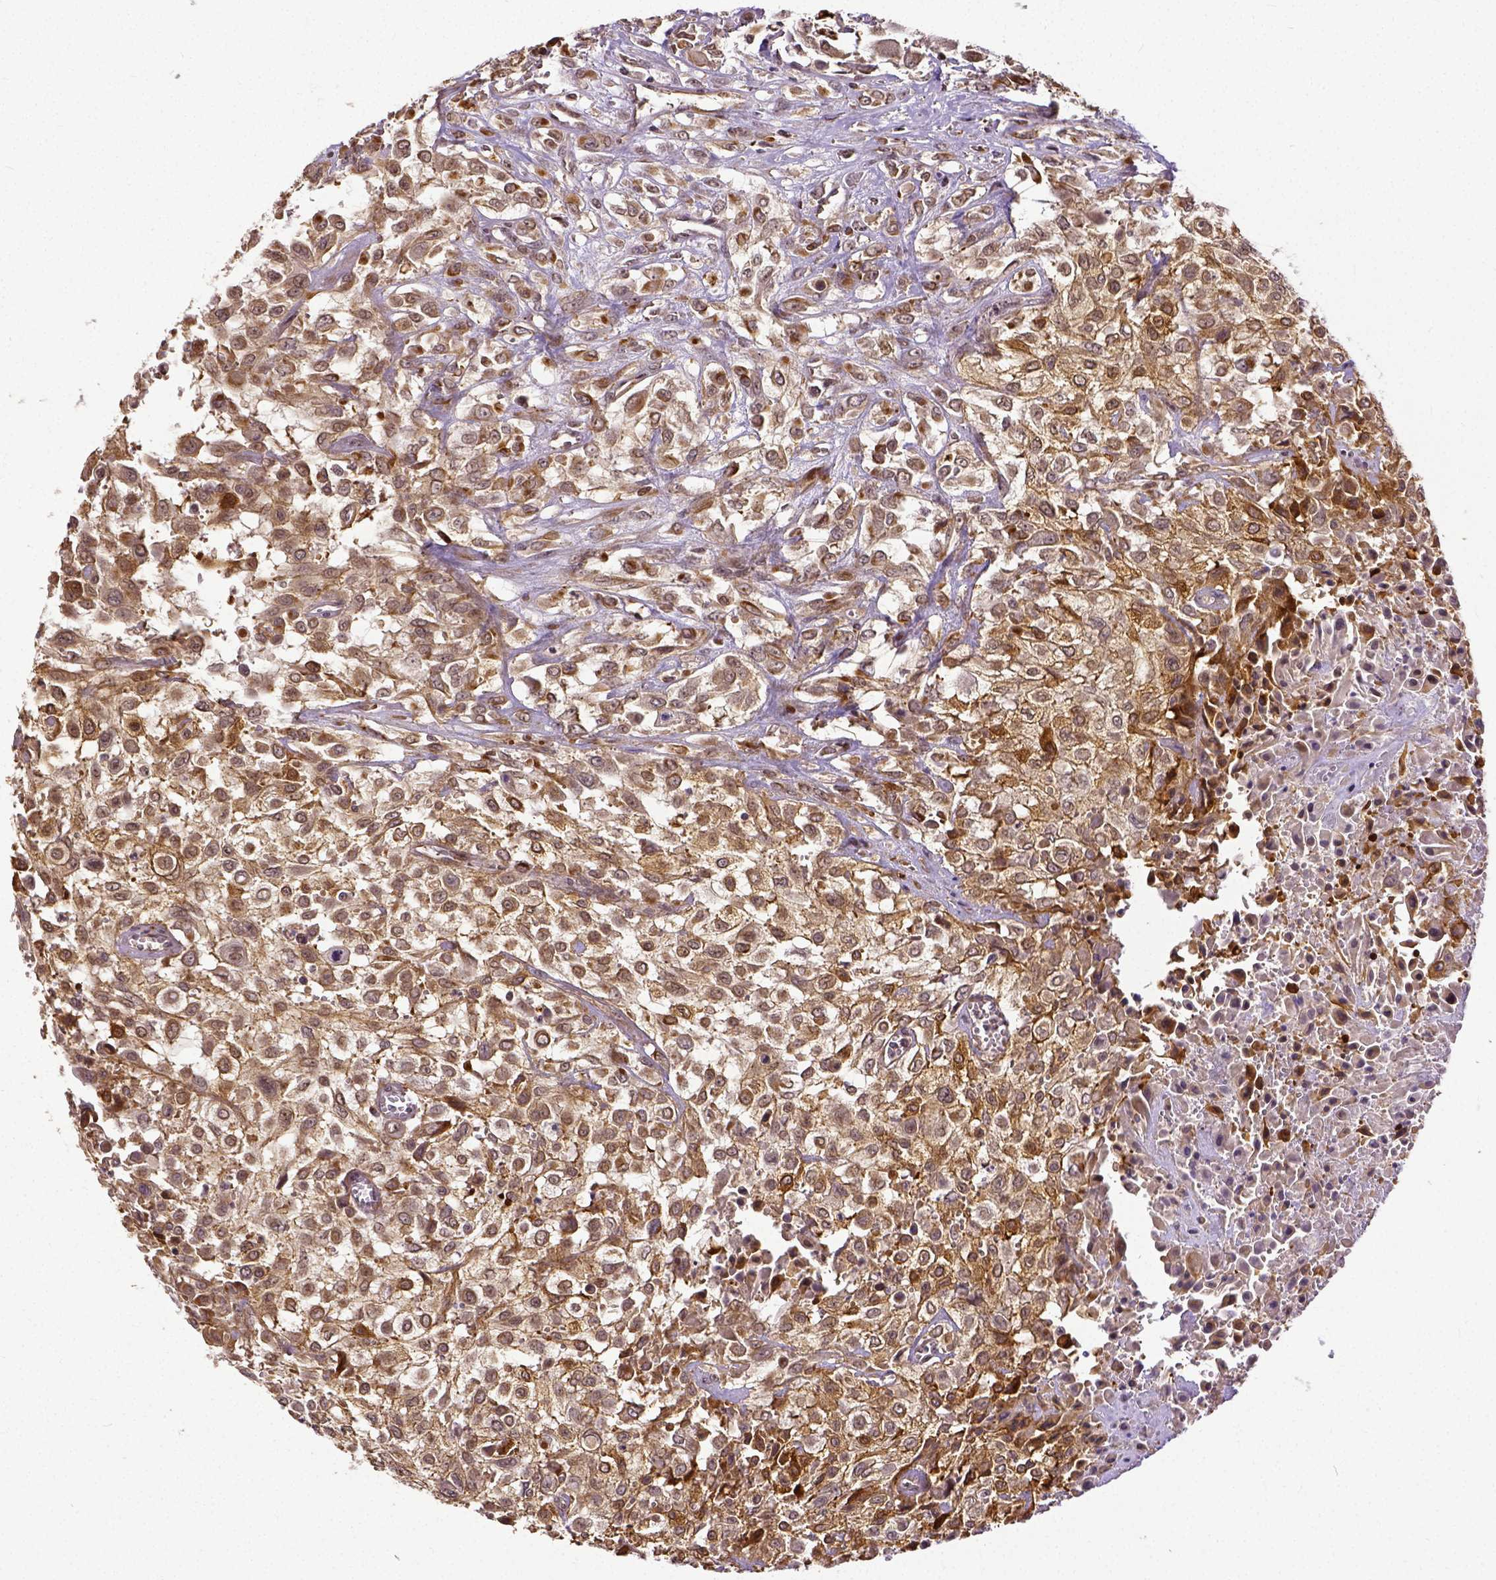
{"staining": {"intensity": "moderate", "quantity": ">75%", "location": "cytoplasmic/membranous"}, "tissue": "urothelial cancer", "cell_type": "Tumor cells", "image_type": "cancer", "snomed": [{"axis": "morphology", "description": "Urothelial carcinoma, High grade"}, {"axis": "topography", "description": "Urinary bladder"}], "caption": "Immunohistochemical staining of urothelial carcinoma (high-grade) shows medium levels of moderate cytoplasmic/membranous protein positivity in approximately >75% of tumor cells.", "gene": "DICER1", "patient": {"sex": "male", "age": 57}}